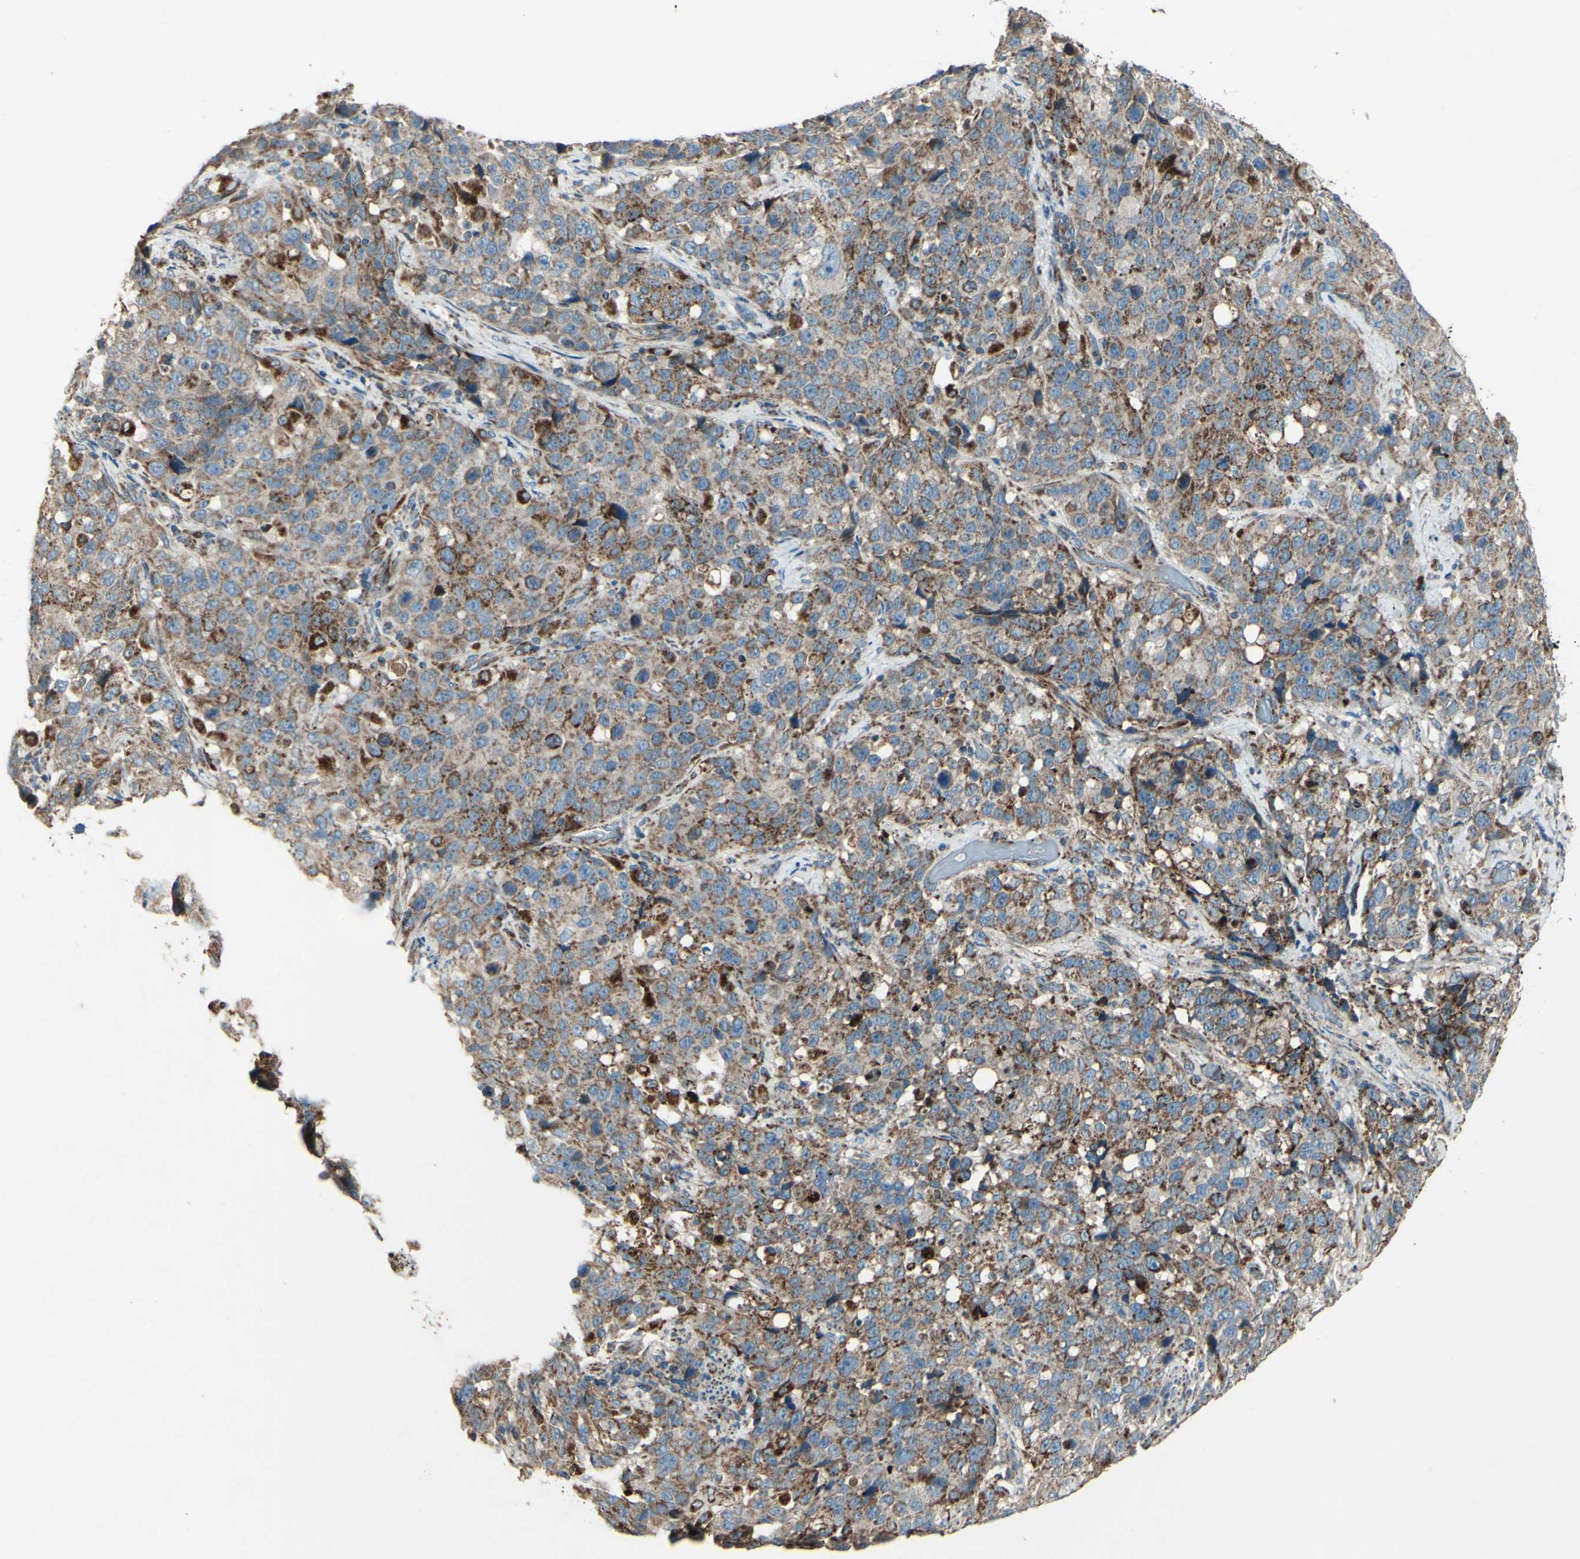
{"staining": {"intensity": "moderate", "quantity": ">75%", "location": "cytoplasmic/membranous"}, "tissue": "stomach cancer", "cell_type": "Tumor cells", "image_type": "cancer", "snomed": [{"axis": "morphology", "description": "Normal tissue, NOS"}, {"axis": "morphology", "description": "Adenocarcinoma, NOS"}, {"axis": "topography", "description": "Stomach"}], "caption": "Immunohistochemistry (IHC) of human stomach adenocarcinoma exhibits medium levels of moderate cytoplasmic/membranous expression in approximately >75% of tumor cells.", "gene": "RHOT1", "patient": {"sex": "male", "age": 48}}